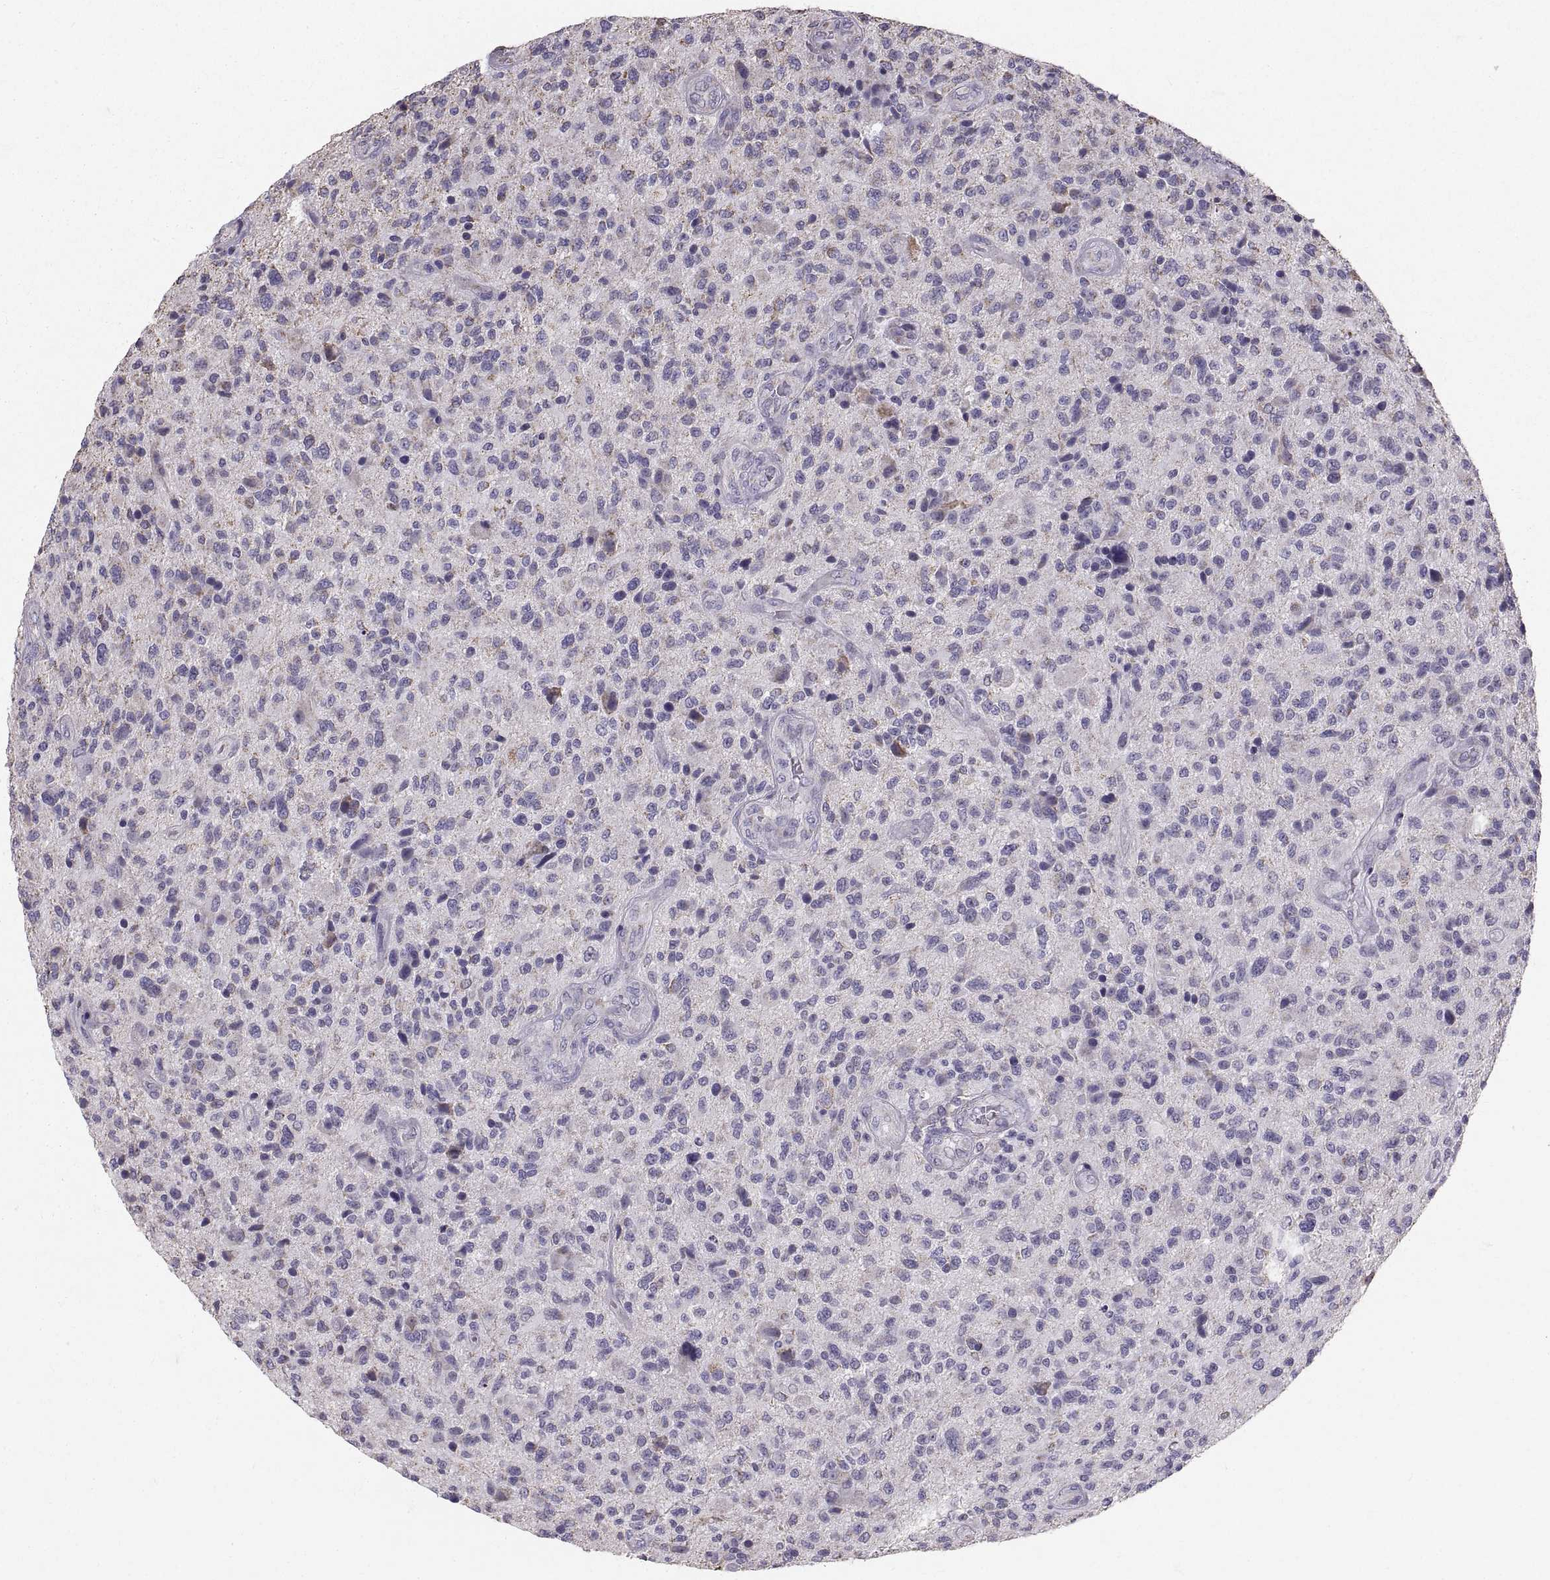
{"staining": {"intensity": "negative", "quantity": "none", "location": "none"}, "tissue": "glioma", "cell_type": "Tumor cells", "image_type": "cancer", "snomed": [{"axis": "morphology", "description": "Glioma, malignant, High grade"}, {"axis": "topography", "description": "Brain"}], "caption": "Malignant glioma (high-grade) stained for a protein using IHC reveals no positivity tumor cells.", "gene": "STMND1", "patient": {"sex": "male", "age": 47}}